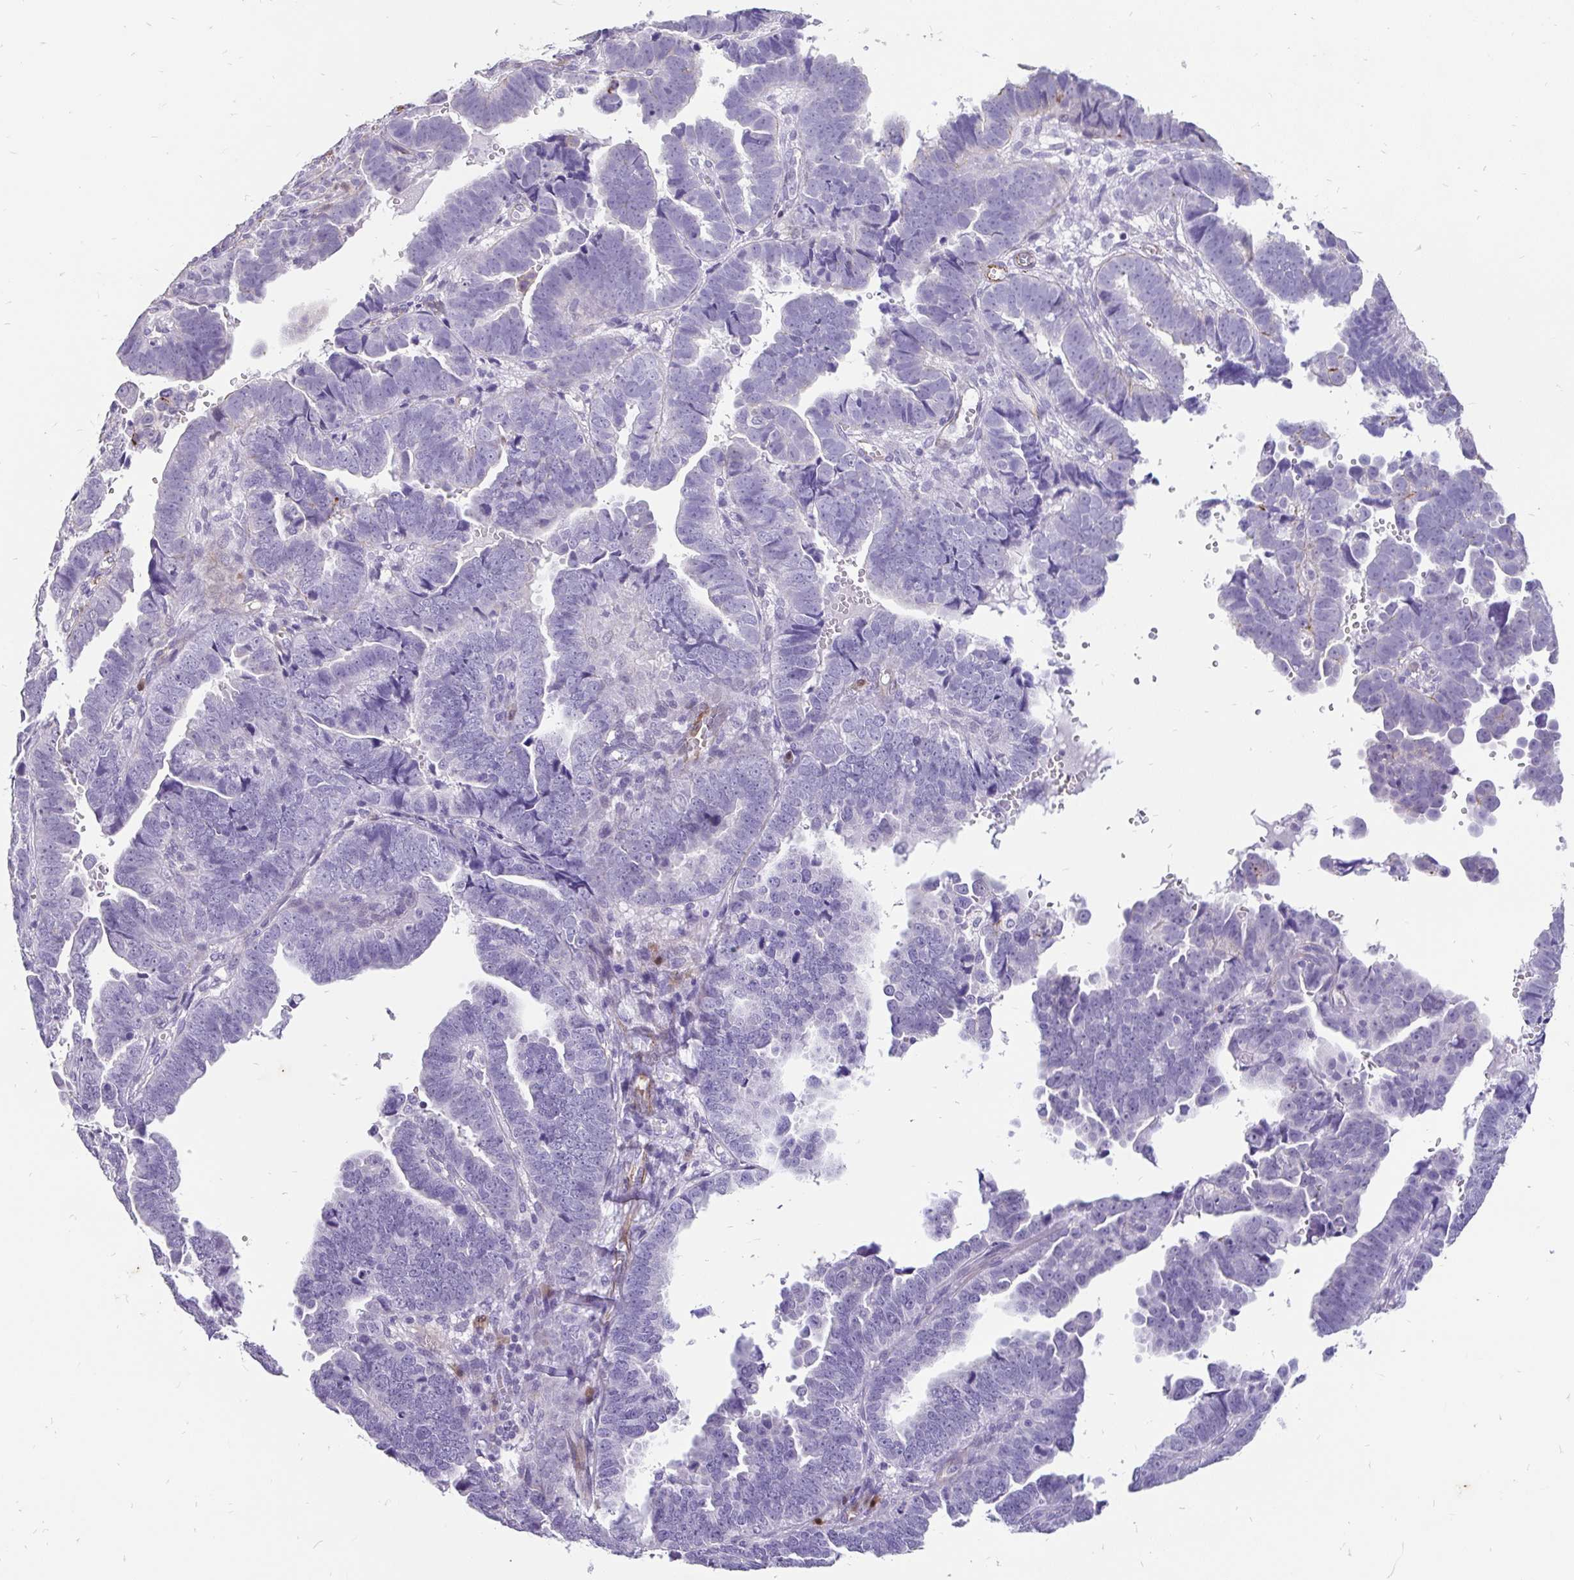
{"staining": {"intensity": "negative", "quantity": "none", "location": "none"}, "tissue": "endometrial cancer", "cell_type": "Tumor cells", "image_type": "cancer", "snomed": [{"axis": "morphology", "description": "Adenocarcinoma, NOS"}, {"axis": "topography", "description": "Endometrium"}], "caption": "Endometrial cancer (adenocarcinoma) stained for a protein using immunohistochemistry (IHC) exhibits no expression tumor cells.", "gene": "EML5", "patient": {"sex": "female", "age": 75}}